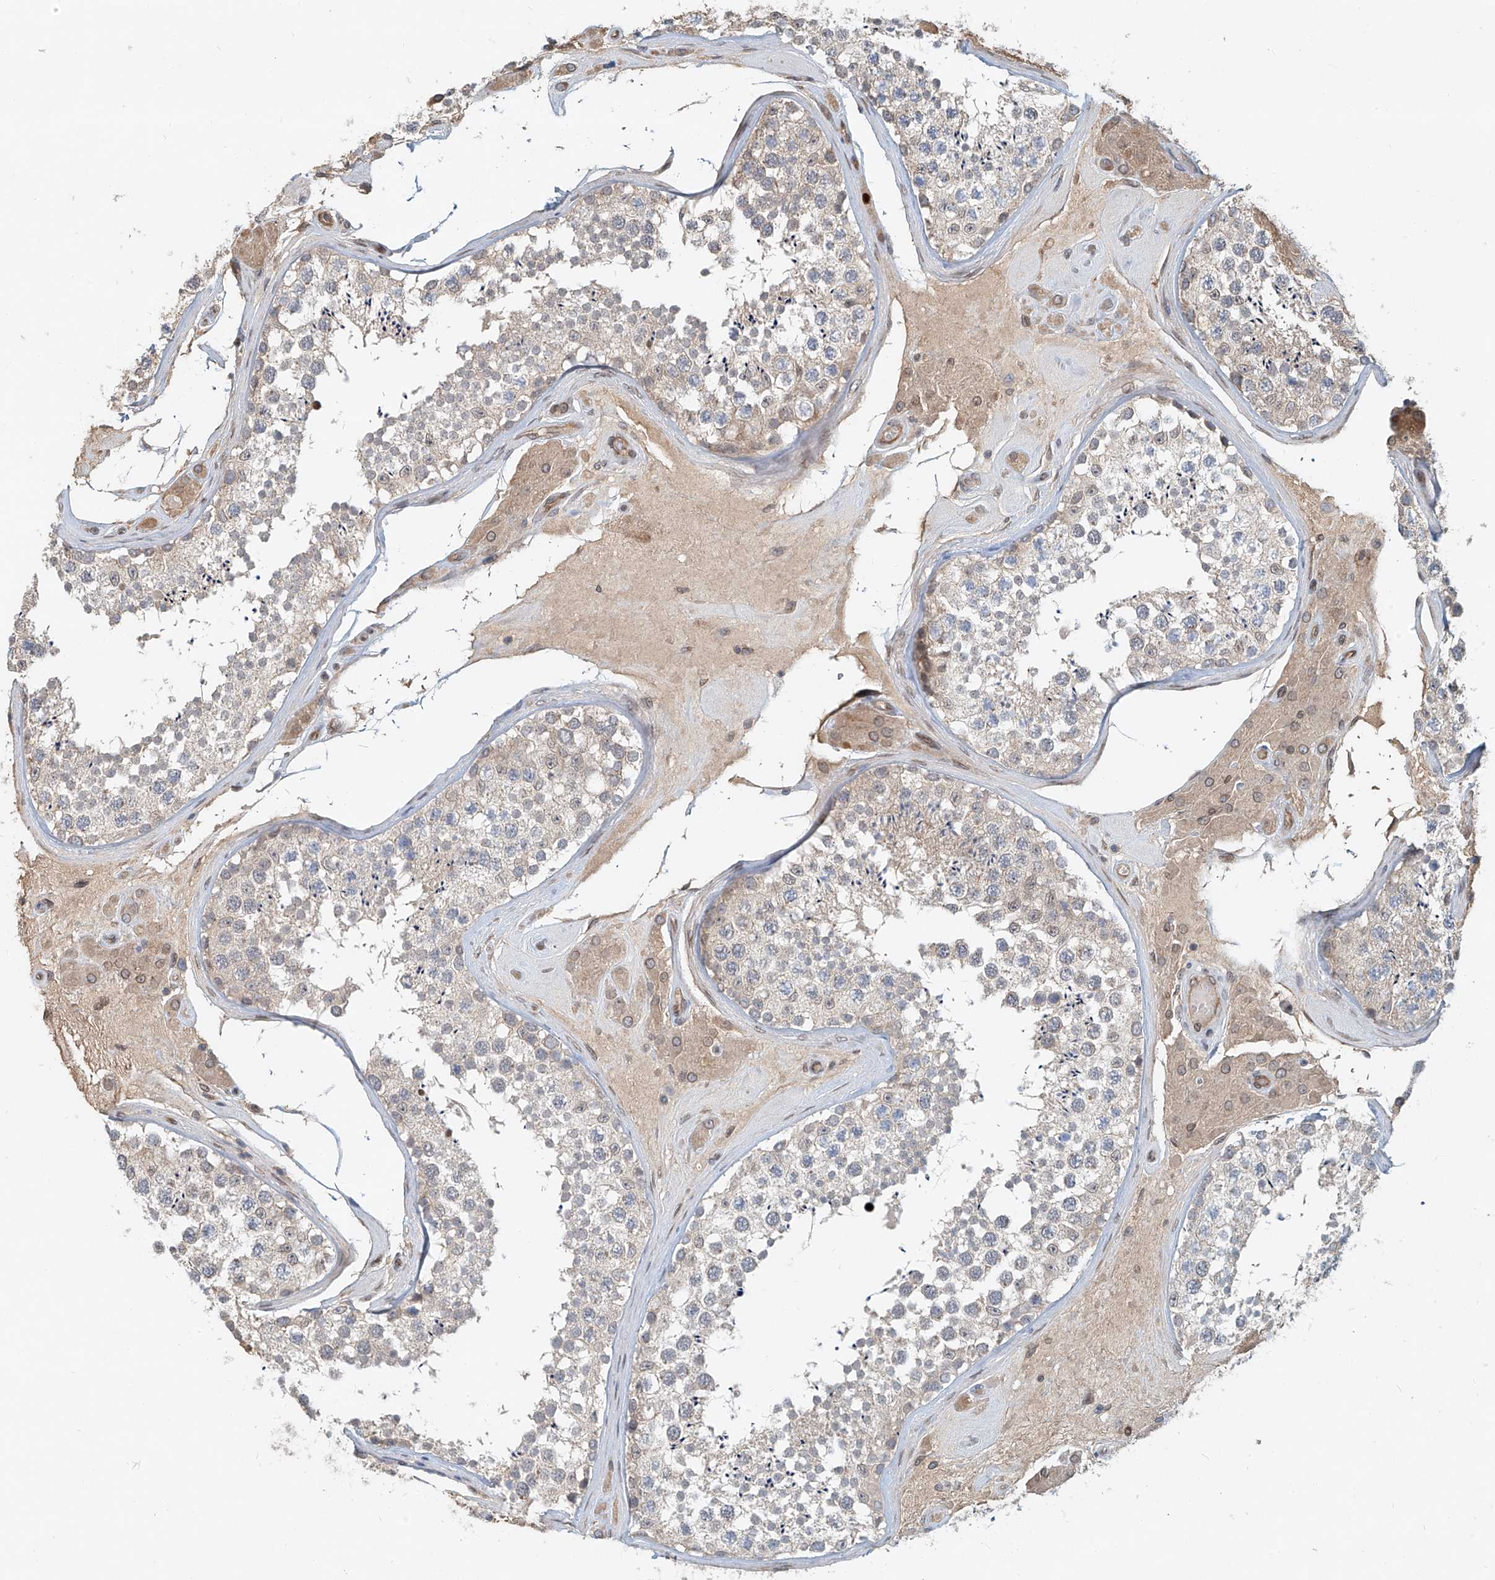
{"staining": {"intensity": "weak", "quantity": "25%-75%", "location": "cytoplasmic/membranous"}, "tissue": "testis", "cell_type": "Cells in seminiferous ducts", "image_type": "normal", "snomed": [{"axis": "morphology", "description": "Normal tissue, NOS"}, {"axis": "topography", "description": "Testis"}], "caption": "Normal testis displays weak cytoplasmic/membranous expression in about 25%-75% of cells in seminiferous ducts, visualized by immunohistochemistry. (DAB (3,3'-diaminobenzidine) = brown stain, brightfield microscopy at high magnification).", "gene": "SASH1", "patient": {"sex": "male", "age": 46}}